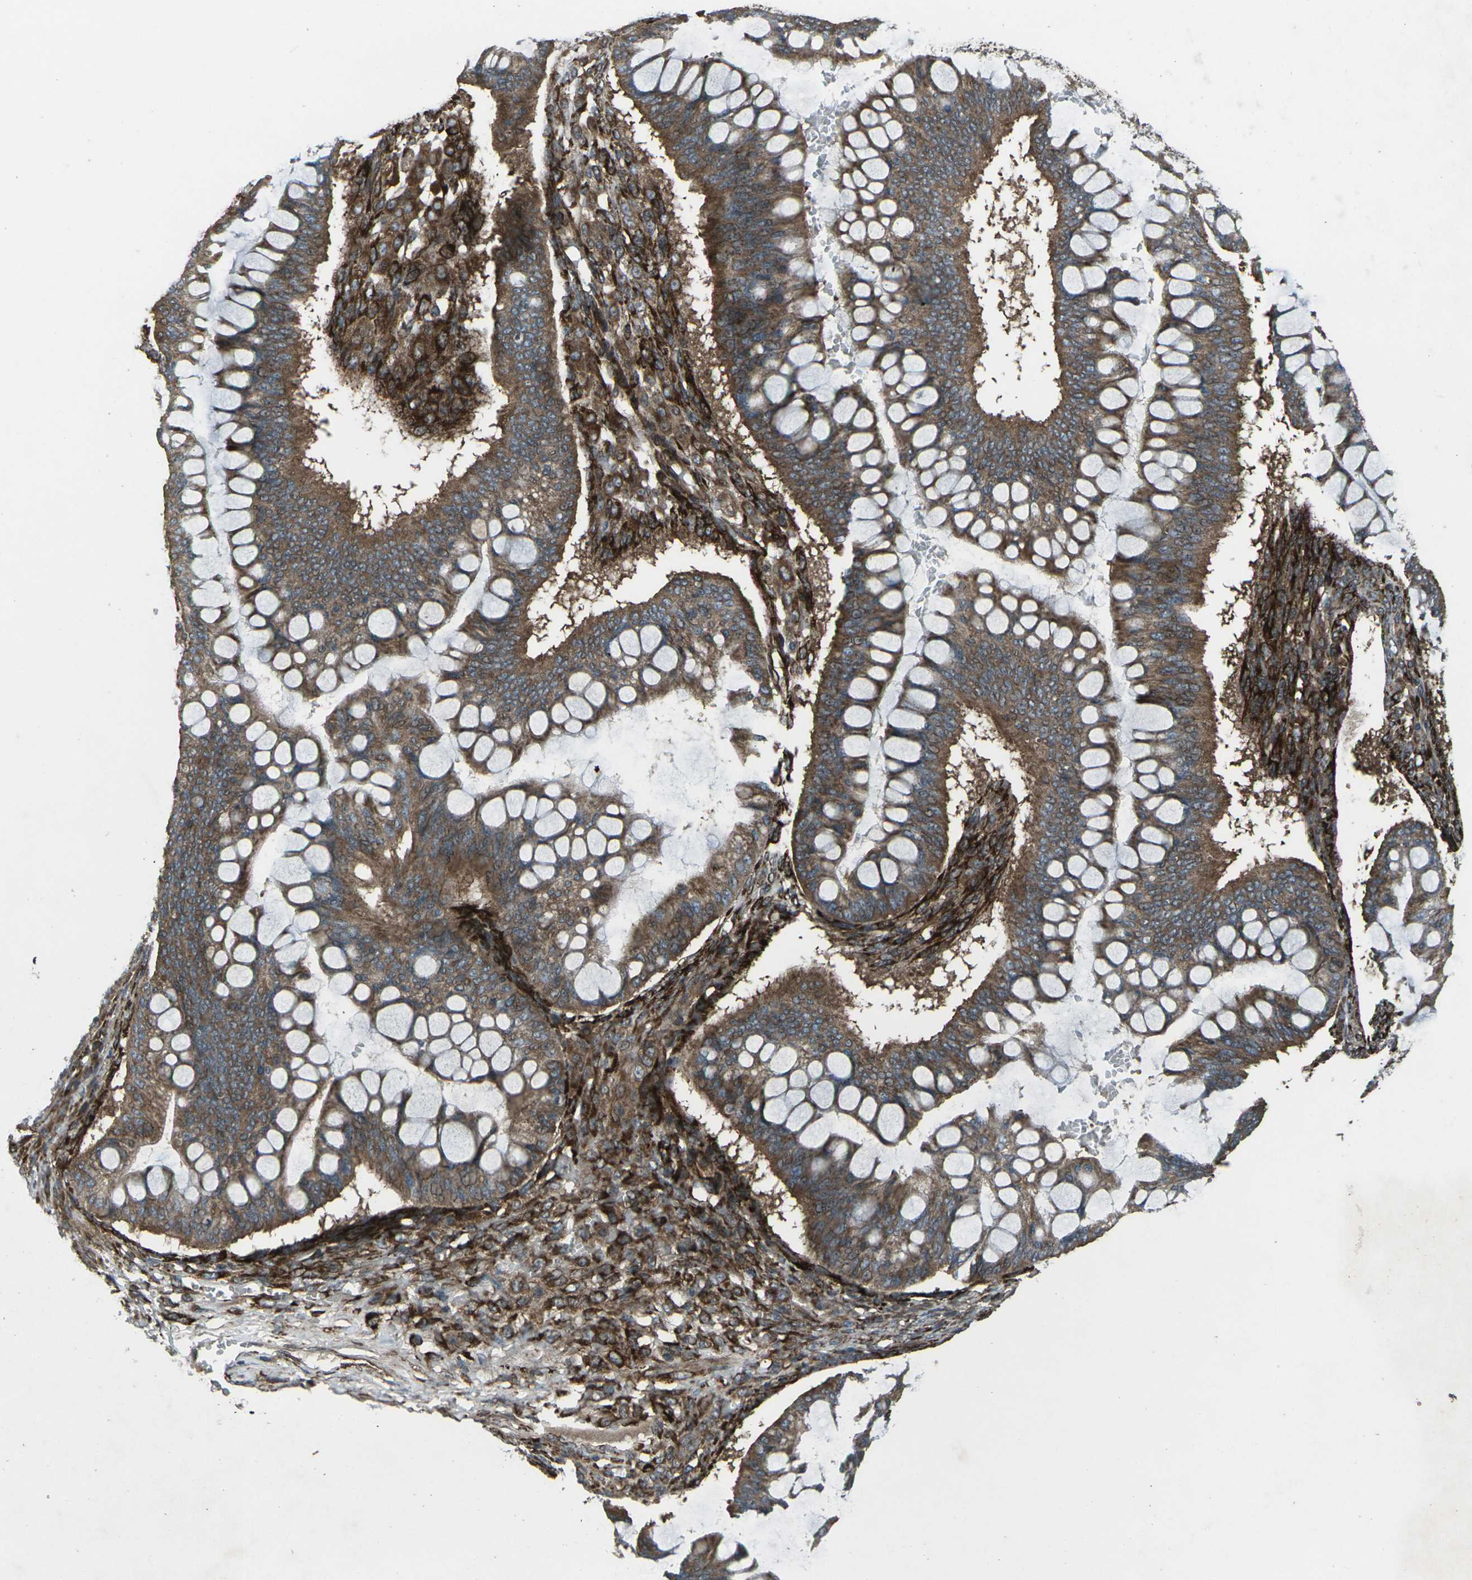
{"staining": {"intensity": "strong", "quantity": ">75%", "location": "cytoplasmic/membranous"}, "tissue": "ovarian cancer", "cell_type": "Tumor cells", "image_type": "cancer", "snomed": [{"axis": "morphology", "description": "Cystadenocarcinoma, mucinous, NOS"}, {"axis": "topography", "description": "Ovary"}], "caption": "The immunohistochemical stain labels strong cytoplasmic/membranous expression in tumor cells of mucinous cystadenocarcinoma (ovarian) tissue.", "gene": "LSMEM1", "patient": {"sex": "female", "age": 73}}